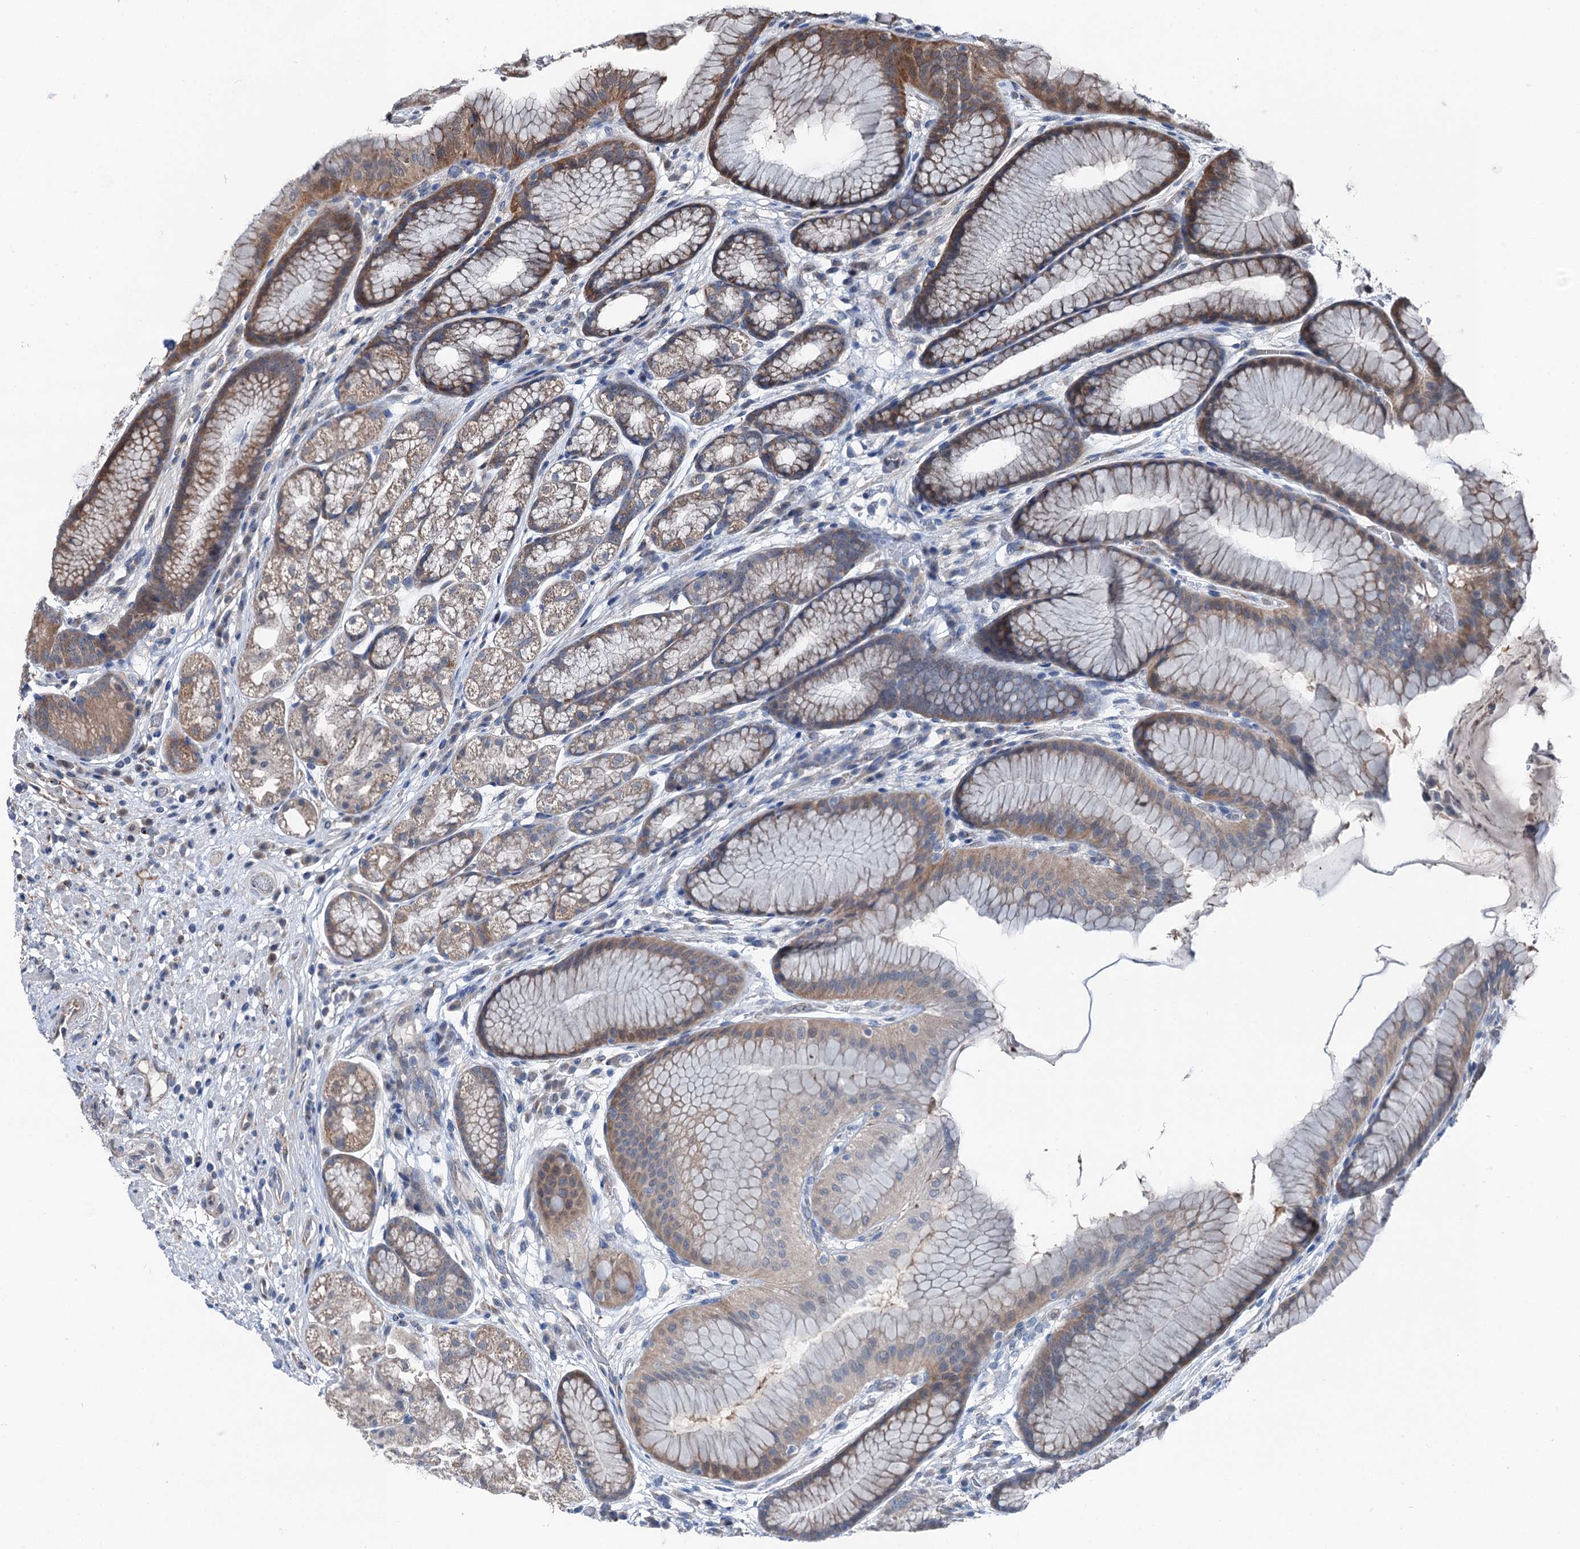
{"staining": {"intensity": "moderate", "quantity": "25%-75%", "location": "cytoplasmic/membranous"}, "tissue": "stomach", "cell_type": "Glandular cells", "image_type": "normal", "snomed": [{"axis": "morphology", "description": "Normal tissue, NOS"}, {"axis": "topography", "description": "Stomach"}], "caption": "Immunohistochemical staining of benign stomach reveals 25%-75% levels of moderate cytoplasmic/membranous protein staining in approximately 25%-75% of glandular cells.", "gene": "PSMD13", "patient": {"sex": "male", "age": 57}}